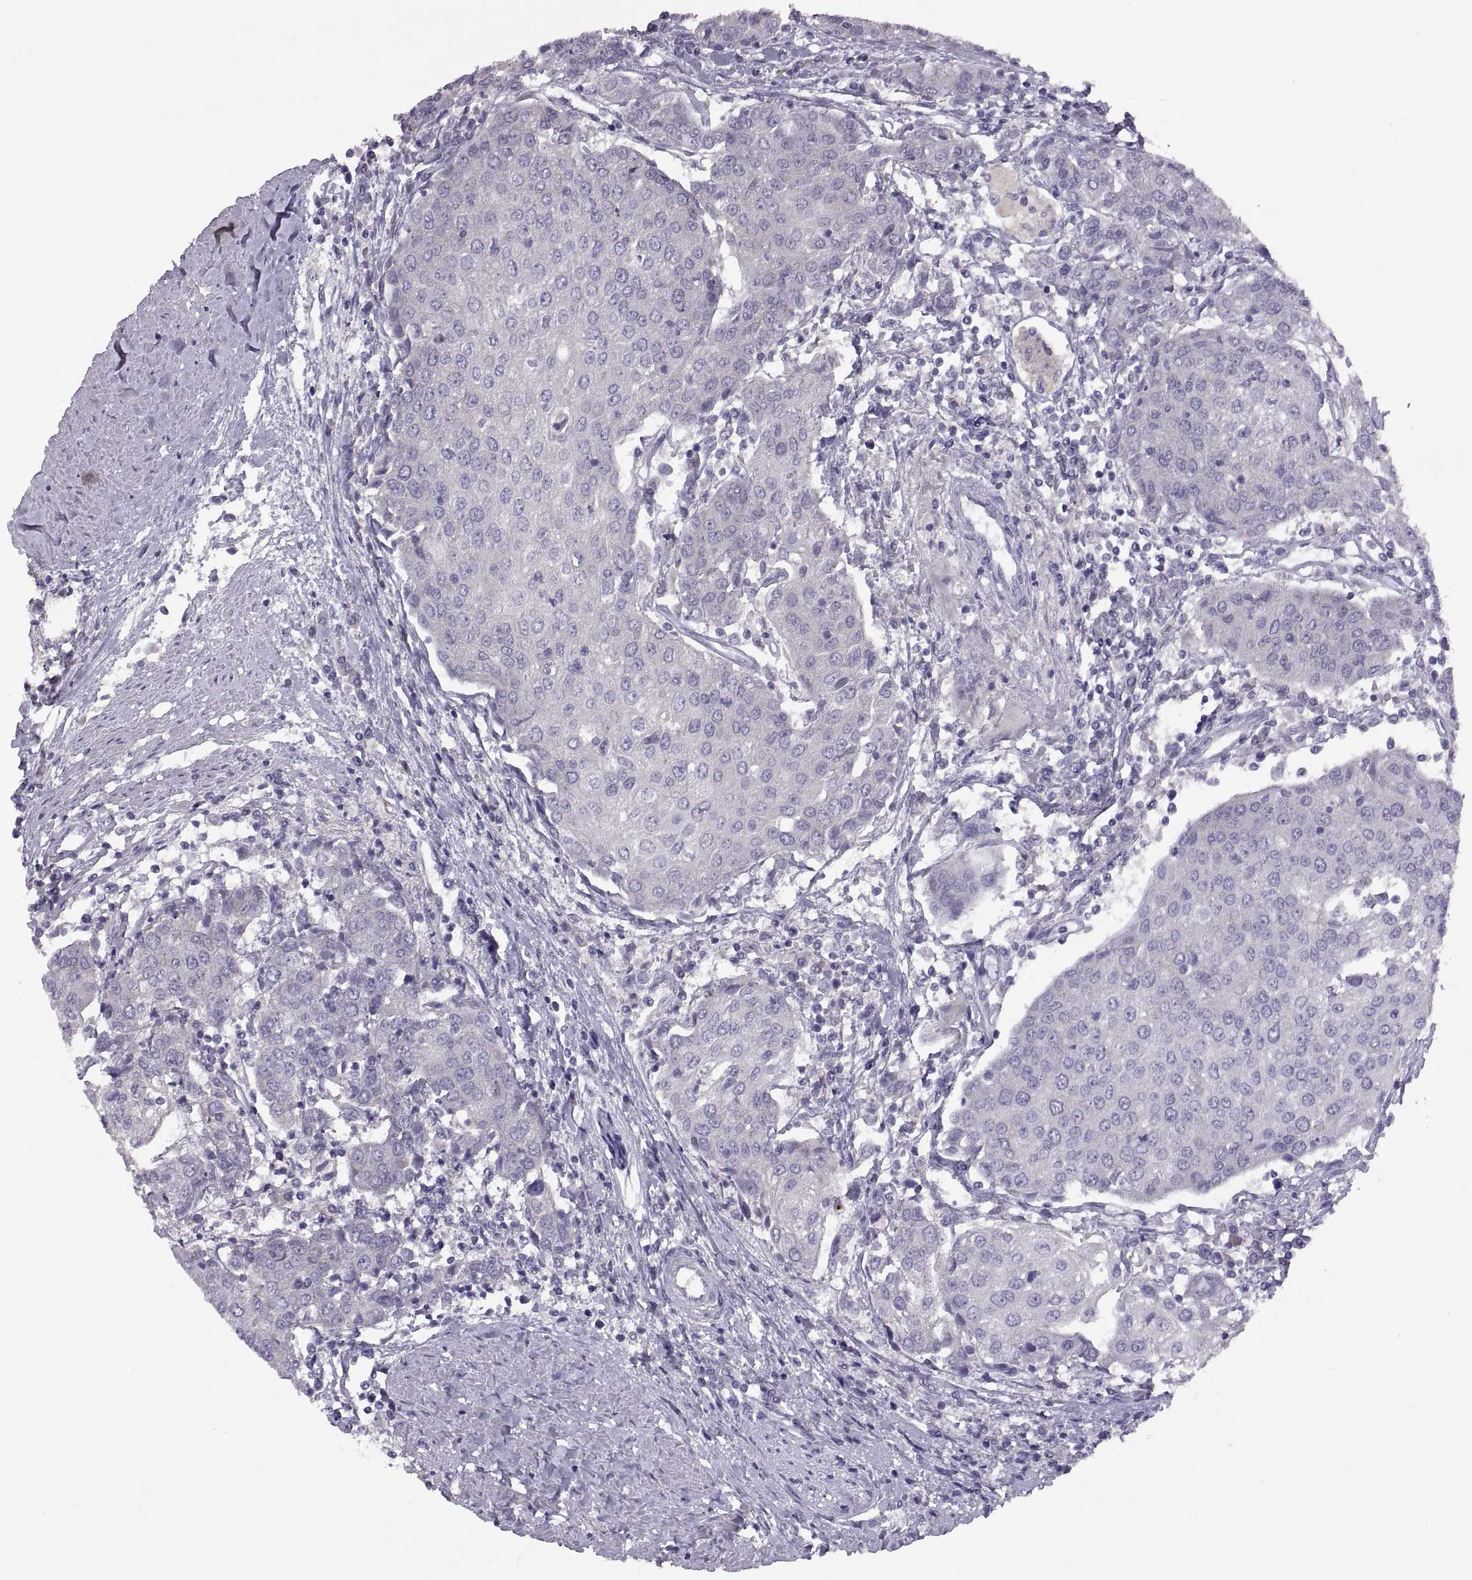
{"staining": {"intensity": "negative", "quantity": "none", "location": "none"}, "tissue": "urothelial cancer", "cell_type": "Tumor cells", "image_type": "cancer", "snomed": [{"axis": "morphology", "description": "Urothelial carcinoma, High grade"}, {"axis": "topography", "description": "Urinary bladder"}], "caption": "Immunohistochemistry (IHC) histopathology image of neoplastic tissue: human urothelial cancer stained with DAB (3,3'-diaminobenzidine) displays no significant protein staining in tumor cells.", "gene": "TBX19", "patient": {"sex": "female", "age": 85}}